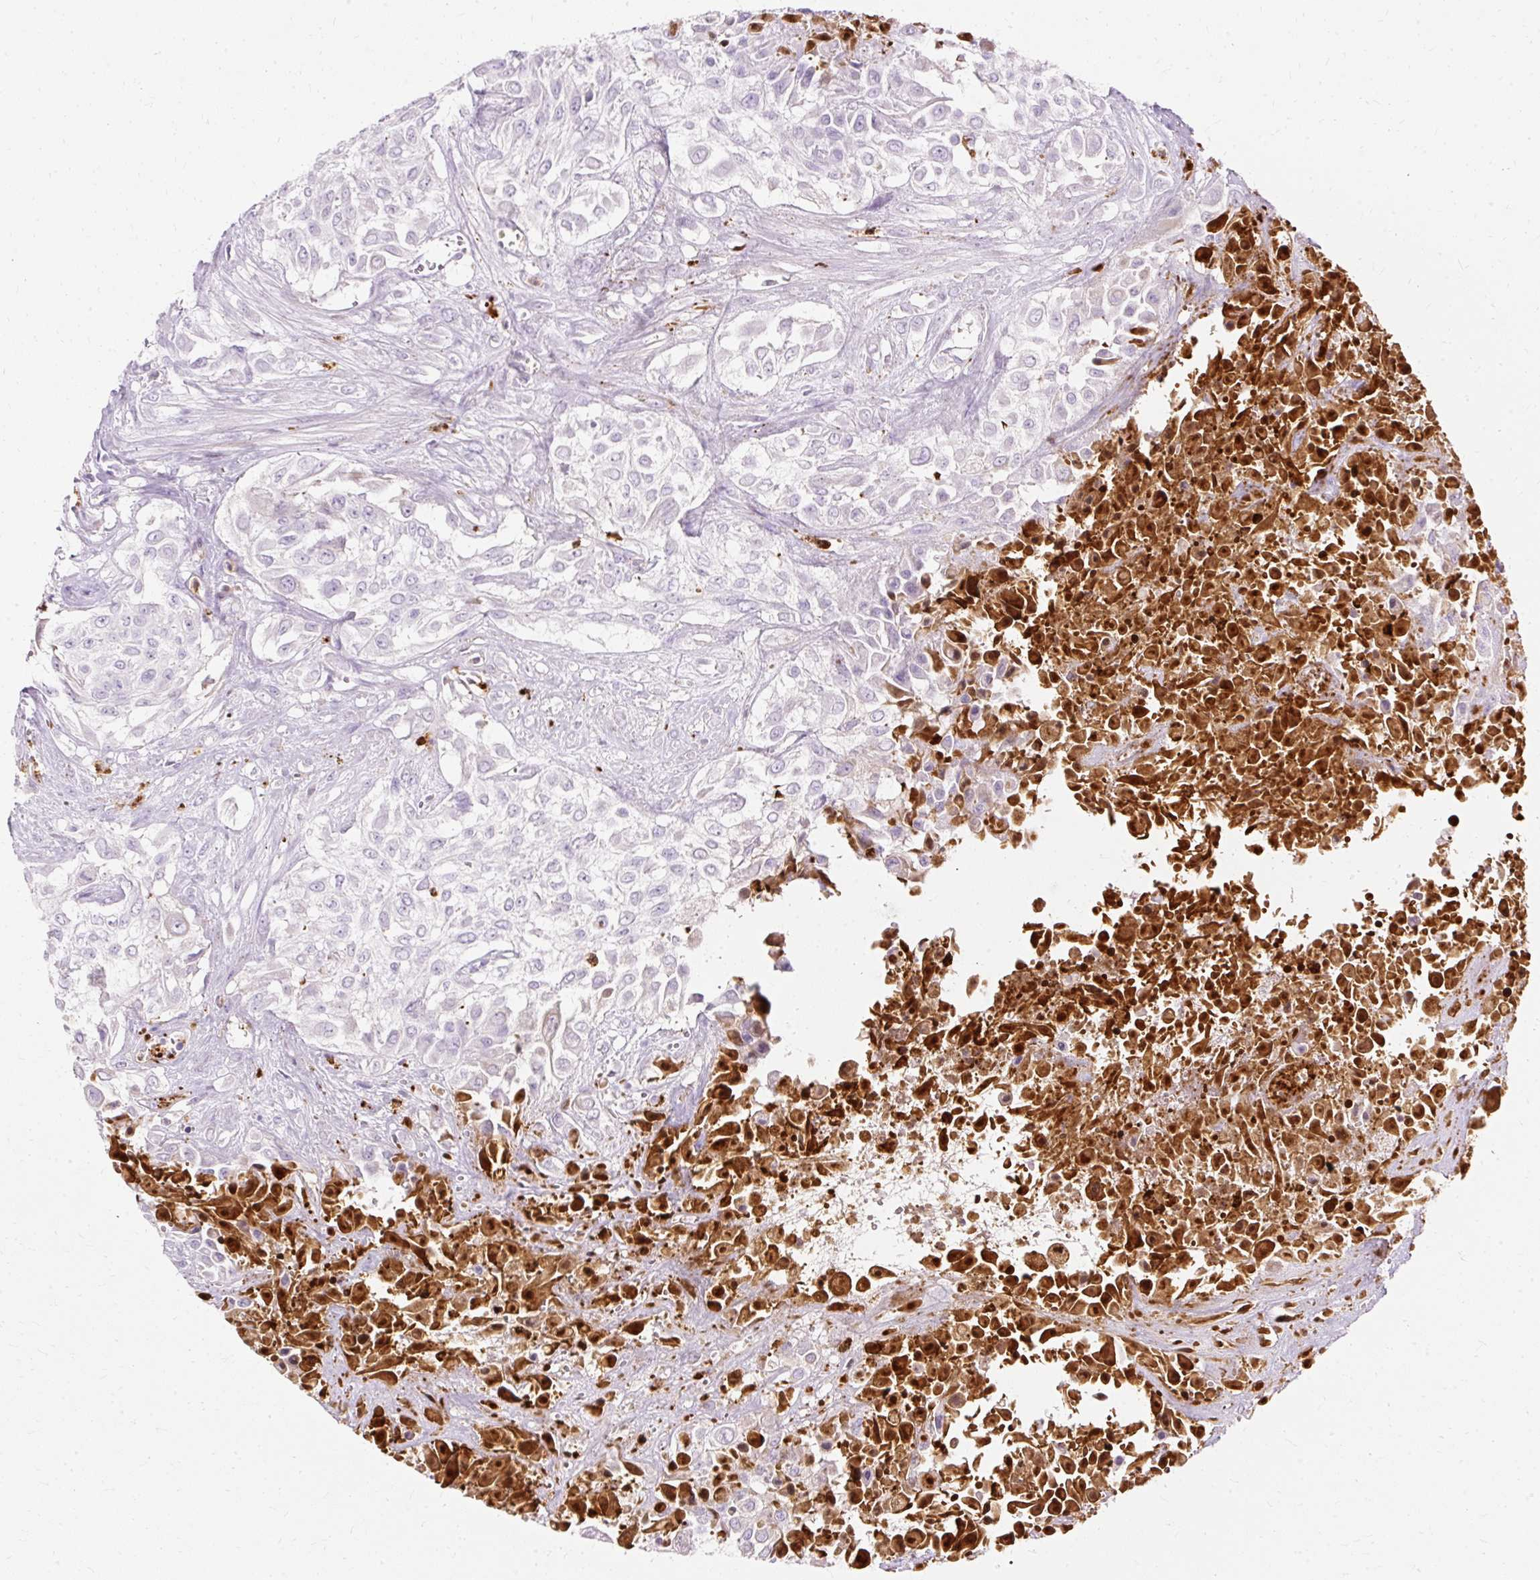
{"staining": {"intensity": "negative", "quantity": "none", "location": "none"}, "tissue": "urothelial cancer", "cell_type": "Tumor cells", "image_type": "cancer", "snomed": [{"axis": "morphology", "description": "Urothelial carcinoma, High grade"}, {"axis": "topography", "description": "Urinary bladder"}], "caption": "Urothelial carcinoma (high-grade) was stained to show a protein in brown. There is no significant positivity in tumor cells.", "gene": "DEFA1", "patient": {"sex": "male", "age": 57}}